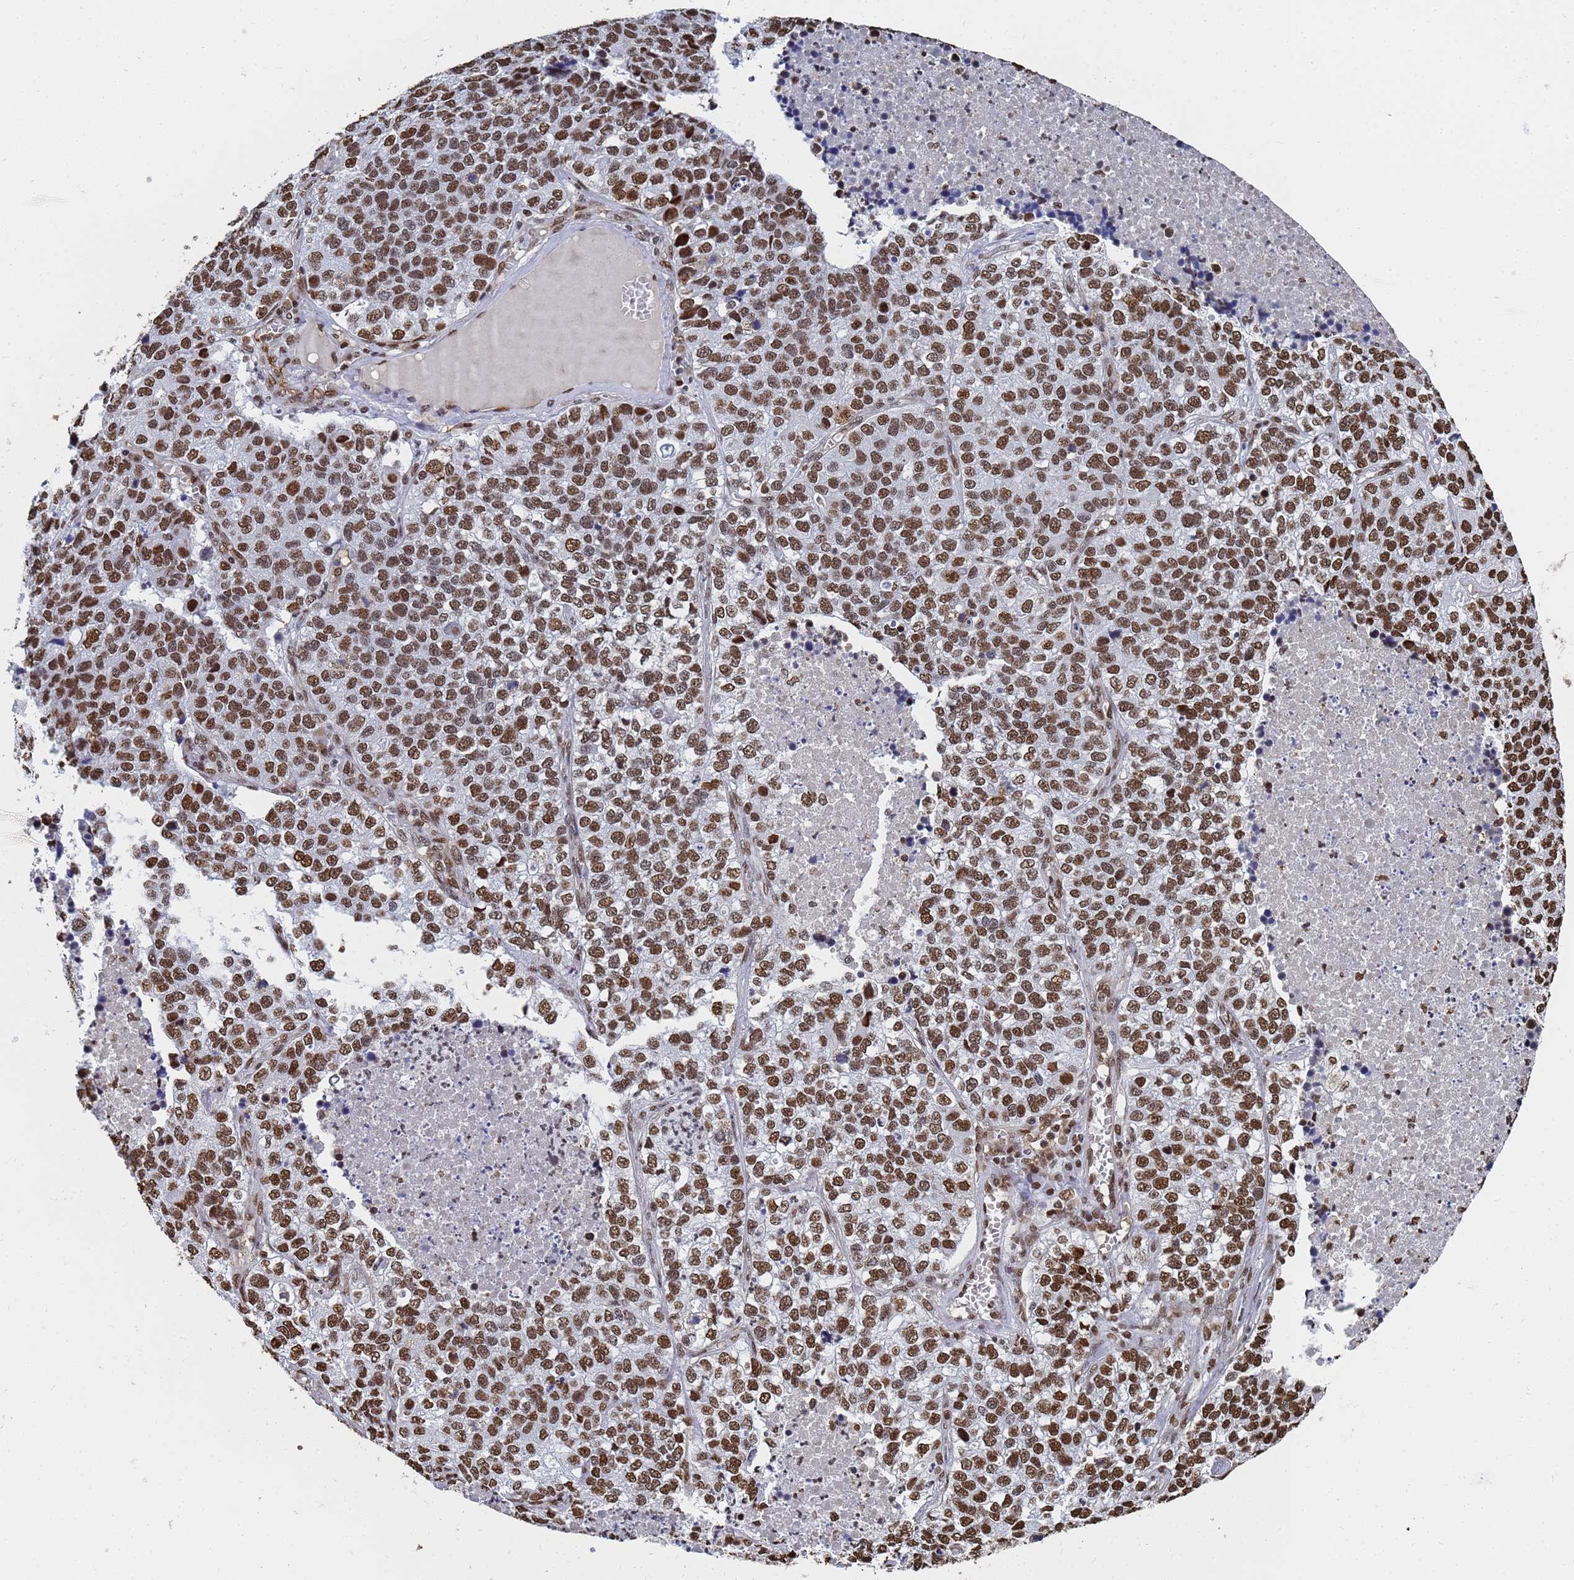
{"staining": {"intensity": "strong", "quantity": ">75%", "location": "nuclear"}, "tissue": "lung cancer", "cell_type": "Tumor cells", "image_type": "cancer", "snomed": [{"axis": "morphology", "description": "Adenocarcinoma, NOS"}, {"axis": "topography", "description": "Lung"}], "caption": "Immunohistochemical staining of lung cancer (adenocarcinoma) displays strong nuclear protein positivity in approximately >75% of tumor cells. (DAB IHC, brown staining for protein, blue staining for nuclei).", "gene": "RAVER2", "patient": {"sex": "male", "age": 49}}